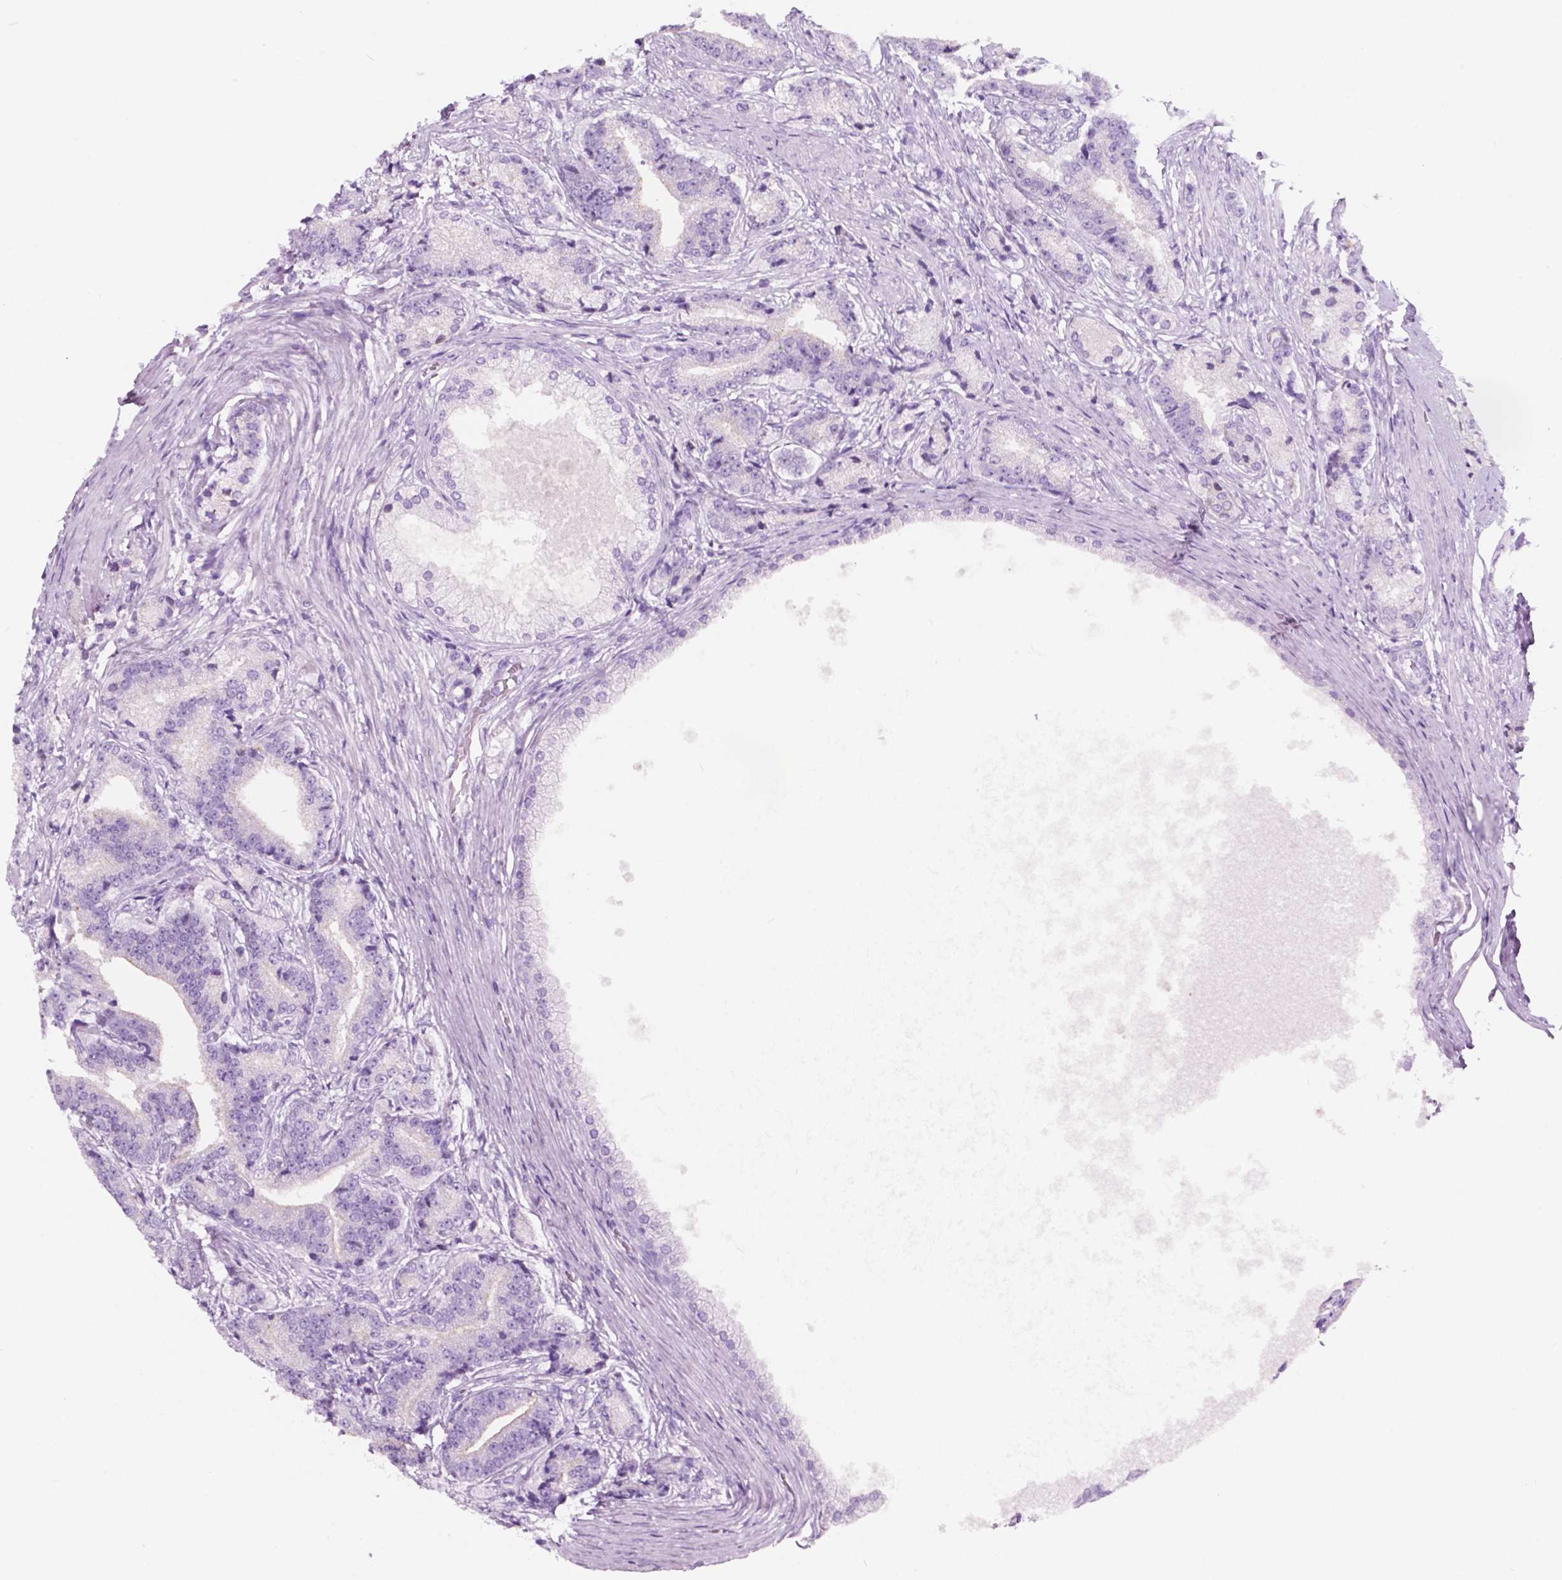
{"staining": {"intensity": "negative", "quantity": "none", "location": "none"}, "tissue": "prostate cancer", "cell_type": "Tumor cells", "image_type": "cancer", "snomed": [{"axis": "morphology", "description": "Adenocarcinoma, High grade"}, {"axis": "topography", "description": "Prostate and seminal vesicle, NOS"}], "caption": "This is an IHC photomicrograph of prostate cancer (high-grade adenocarcinoma). There is no positivity in tumor cells.", "gene": "CUZD1", "patient": {"sex": "male", "age": 61}}